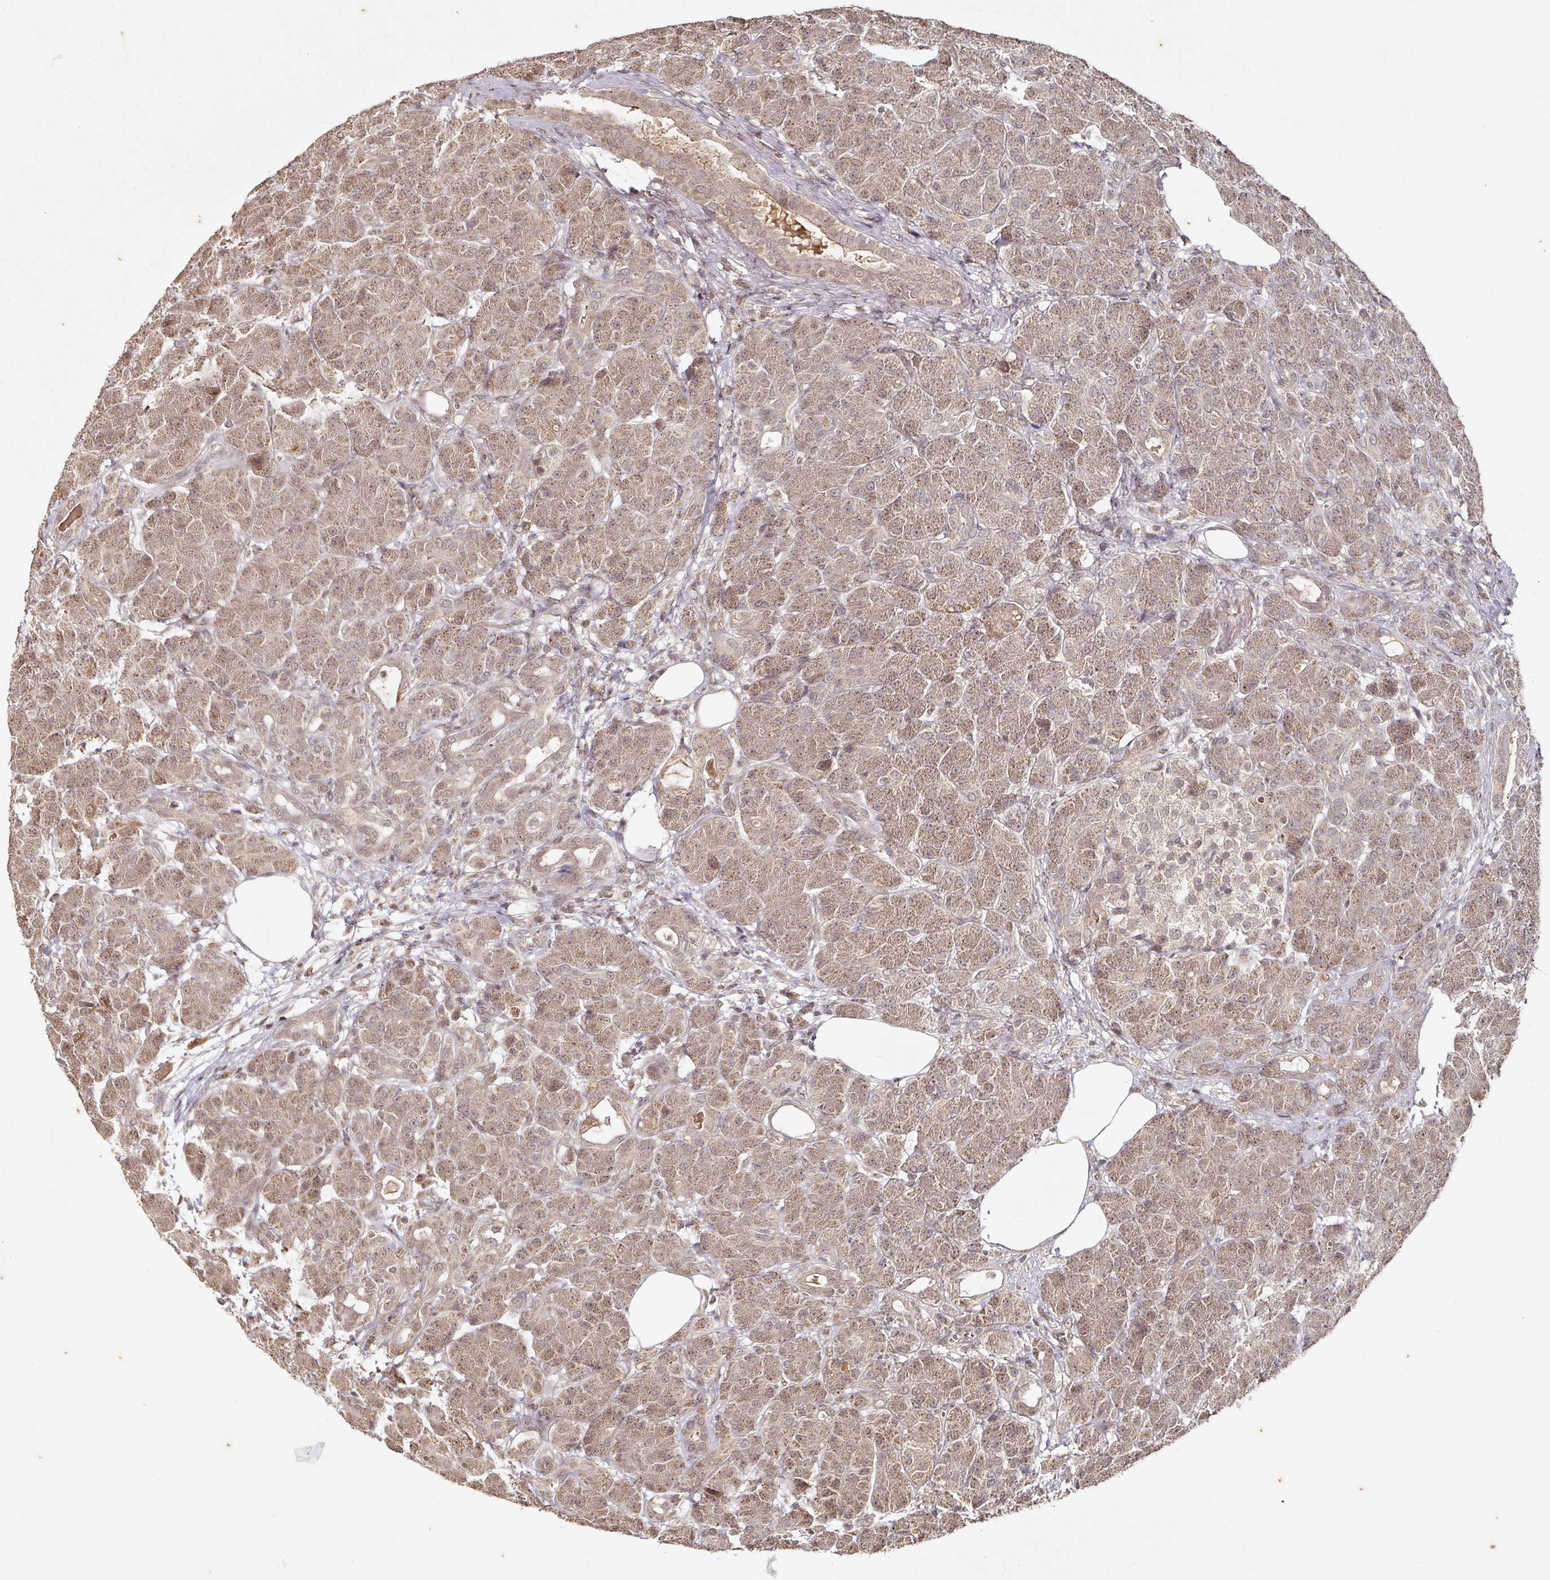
{"staining": {"intensity": "moderate", "quantity": ">75%", "location": "cytoplasmic/membranous,nuclear"}, "tissue": "pancreas", "cell_type": "Exocrine glandular cells", "image_type": "normal", "snomed": [{"axis": "morphology", "description": "Normal tissue, NOS"}, {"axis": "topography", "description": "Pancreas"}], "caption": "Immunohistochemical staining of benign pancreas displays medium levels of moderate cytoplasmic/membranous,nuclear expression in approximately >75% of exocrine glandular cells.", "gene": "CAPN5", "patient": {"sex": "male", "age": 63}}